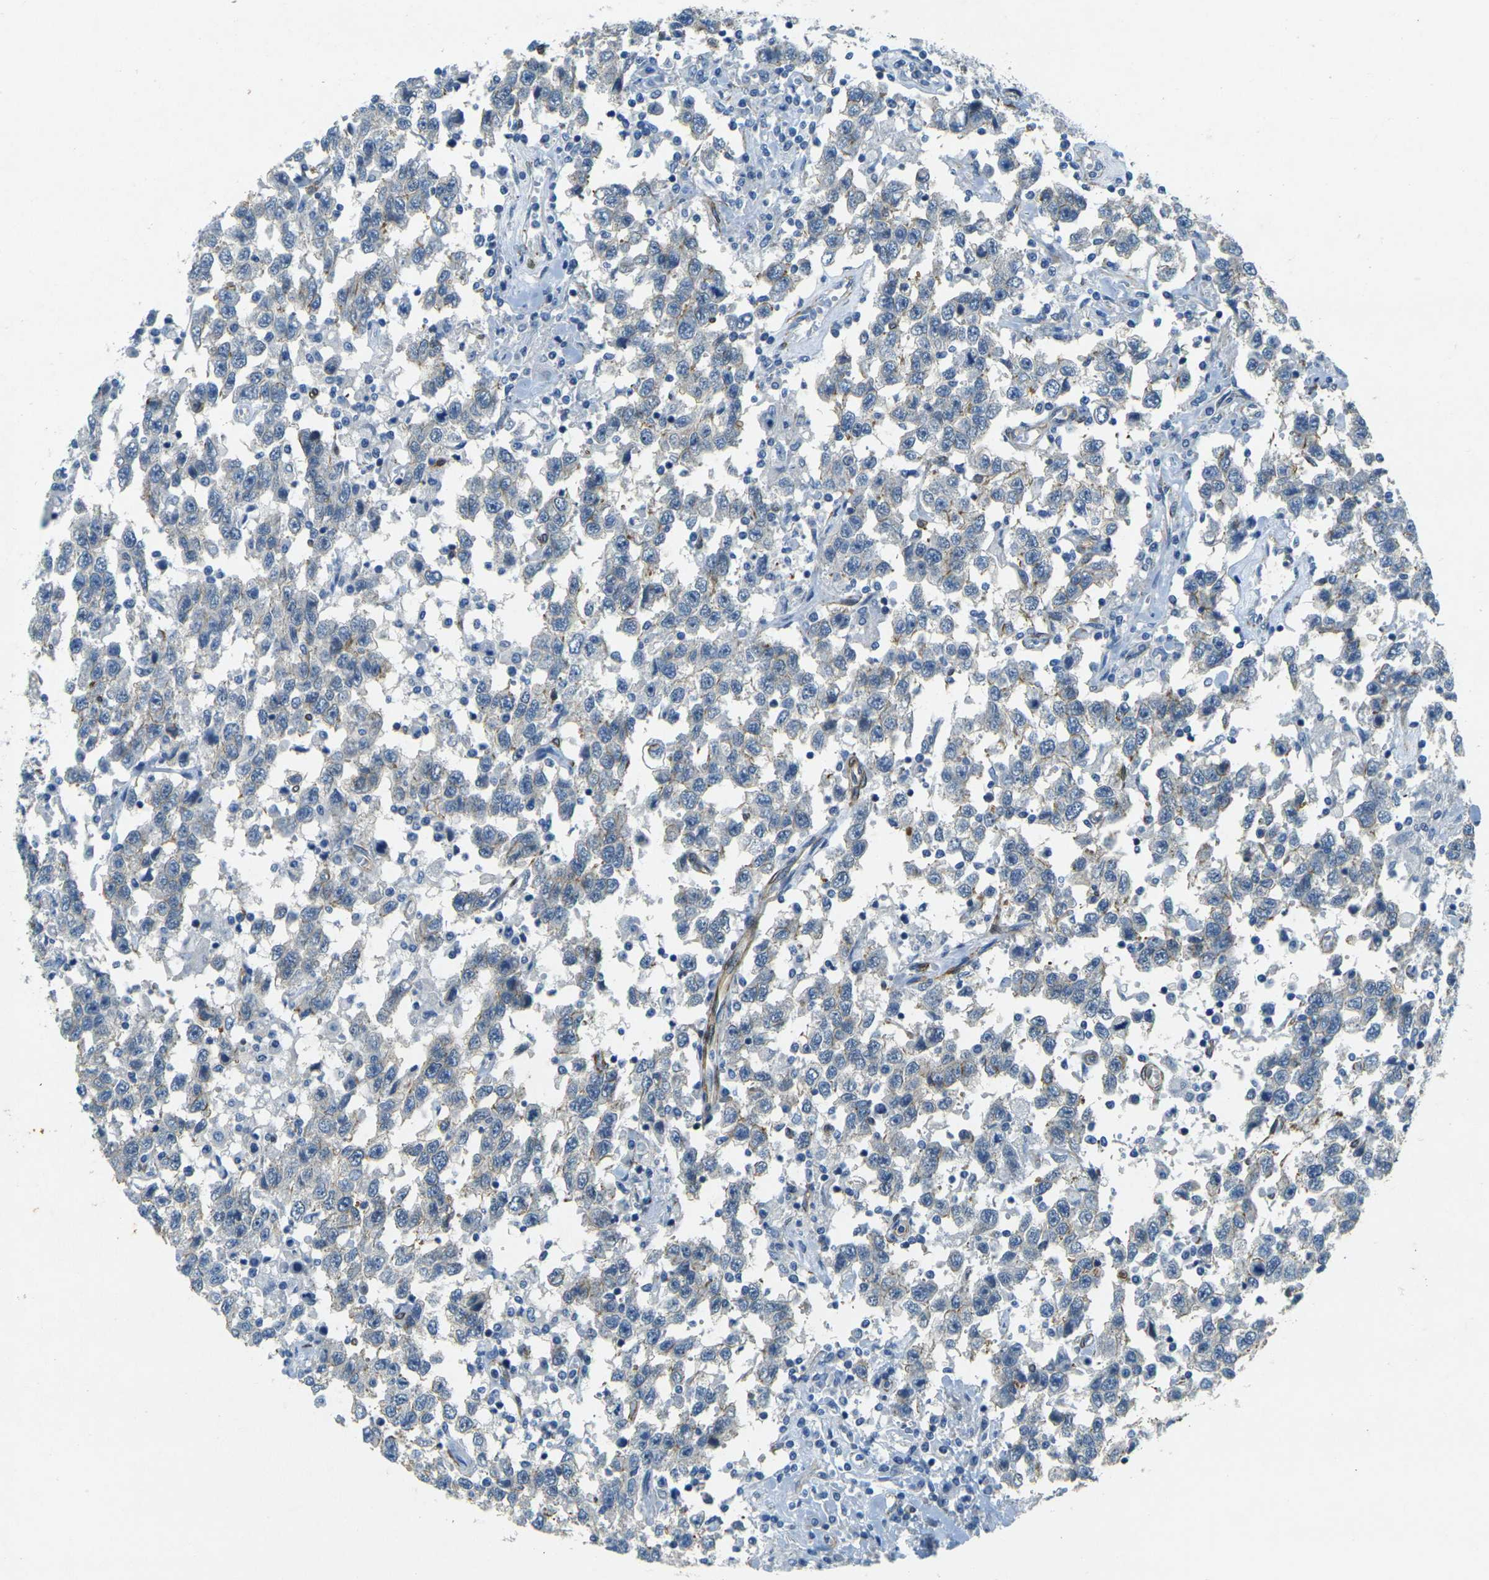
{"staining": {"intensity": "negative", "quantity": "none", "location": "none"}, "tissue": "testis cancer", "cell_type": "Tumor cells", "image_type": "cancer", "snomed": [{"axis": "morphology", "description": "Seminoma, NOS"}, {"axis": "topography", "description": "Testis"}], "caption": "Immunohistochemical staining of human testis cancer (seminoma) exhibits no significant expression in tumor cells. (Stains: DAB (3,3'-diaminobenzidine) immunohistochemistry (IHC) with hematoxylin counter stain, Microscopy: brightfield microscopy at high magnification).", "gene": "EPHA7", "patient": {"sex": "male", "age": 41}}